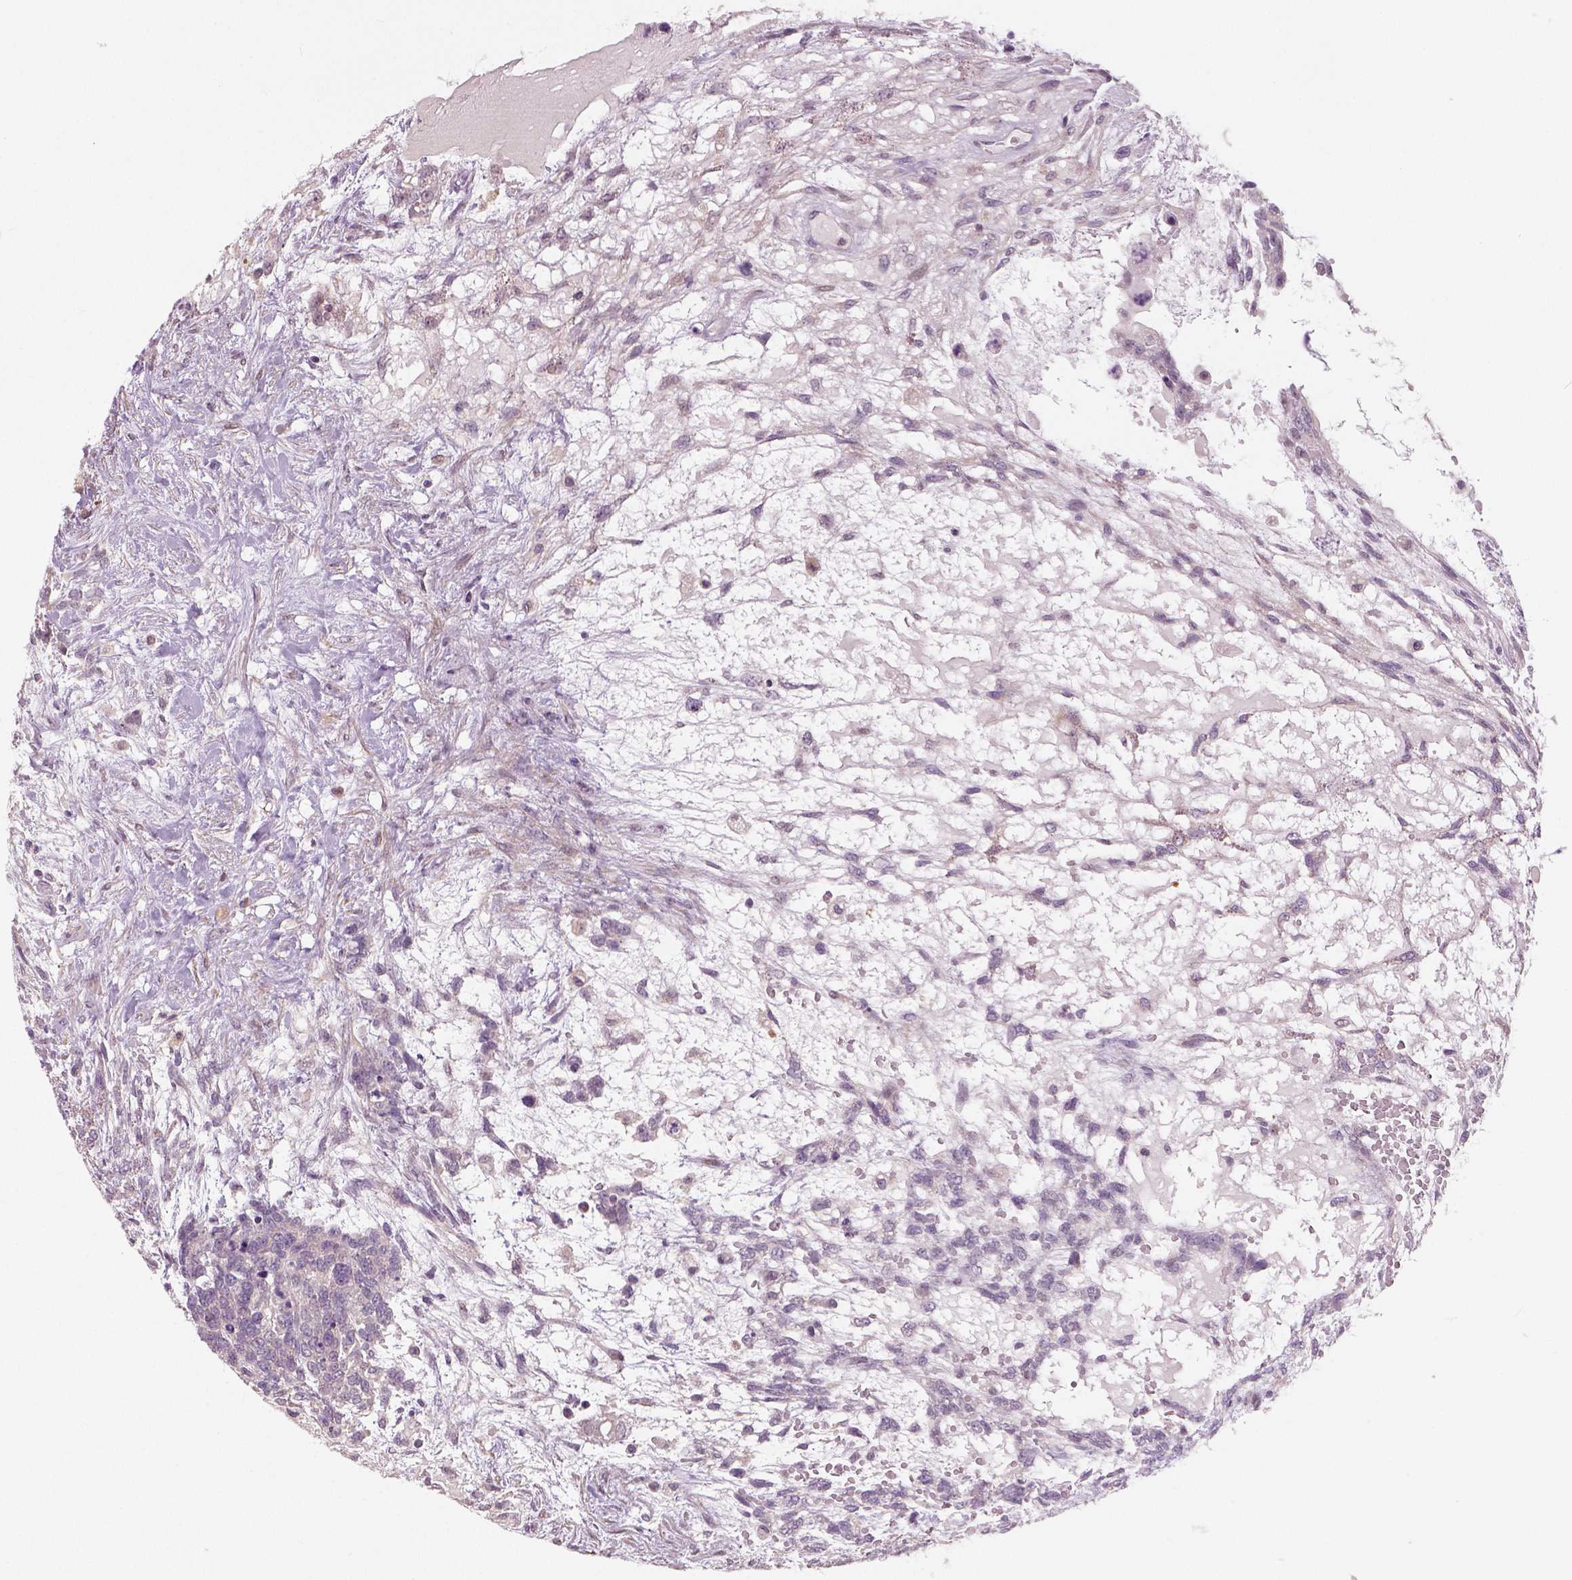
{"staining": {"intensity": "negative", "quantity": "none", "location": "none"}, "tissue": "testis cancer", "cell_type": "Tumor cells", "image_type": "cancer", "snomed": [{"axis": "morphology", "description": "Carcinoma, Embryonal, NOS"}, {"axis": "topography", "description": "Testis"}], "caption": "Immunohistochemistry (IHC) histopathology image of neoplastic tissue: human embryonal carcinoma (testis) stained with DAB demonstrates no significant protein positivity in tumor cells. The staining was performed using DAB (3,3'-diaminobenzidine) to visualize the protein expression in brown, while the nuclei were stained in blue with hematoxylin (Magnification: 20x).", "gene": "NECAB1", "patient": {"sex": "male", "age": 23}}